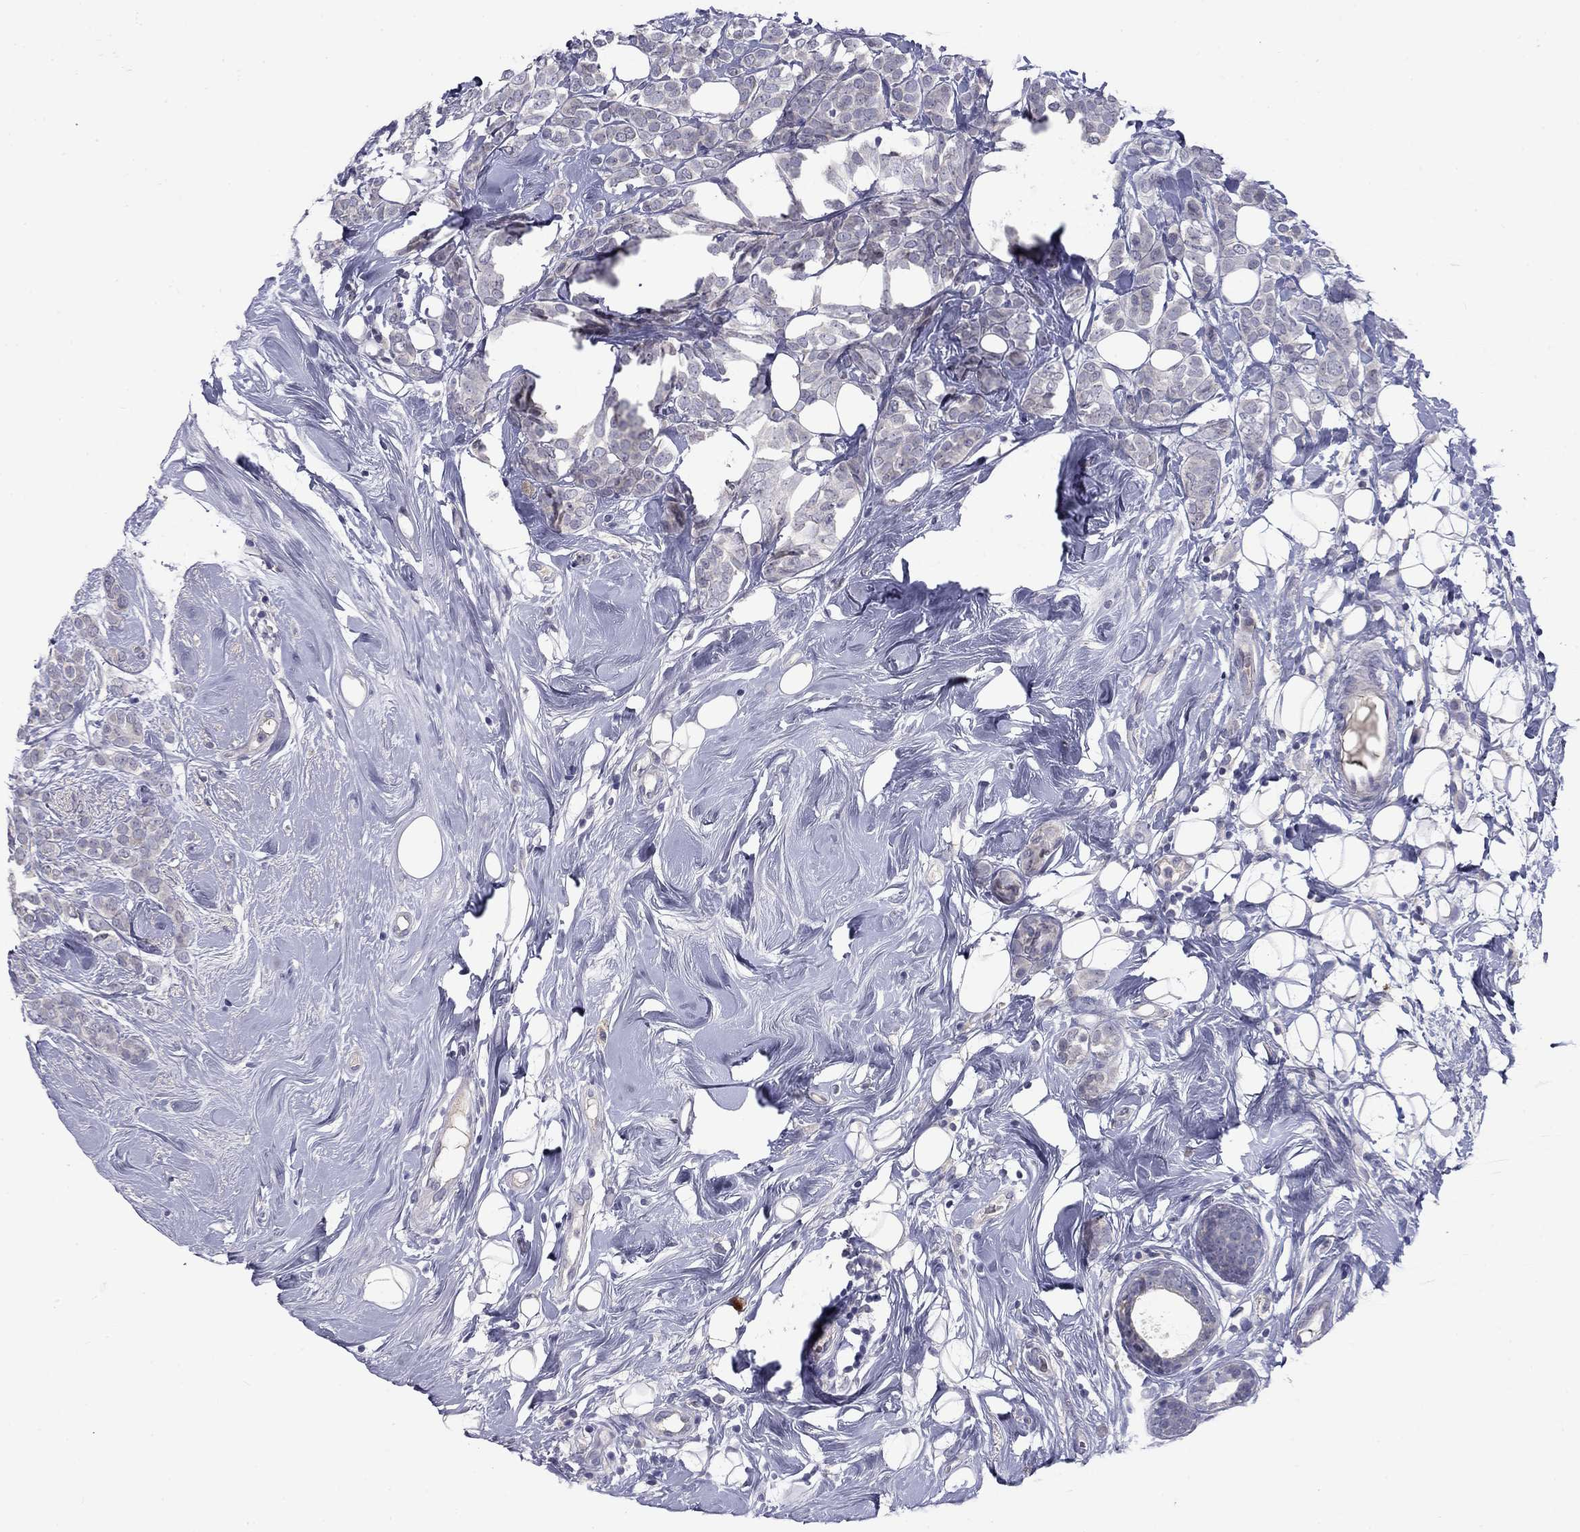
{"staining": {"intensity": "negative", "quantity": "none", "location": "none"}, "tissue": "breast cancer", "cell_type": "Tumor cells", "image_type": "cancer", "snomed": [{"axis": "morphology", "description": "Lobular carcinoma"}, {"axis": "topography", "description": "Breast"}], "caption": "Tumor cells show no significant expression in lobular carcinoma (breast).", "gene": "CACNA1A", "patient": {"sex": "female", "age": 49}}